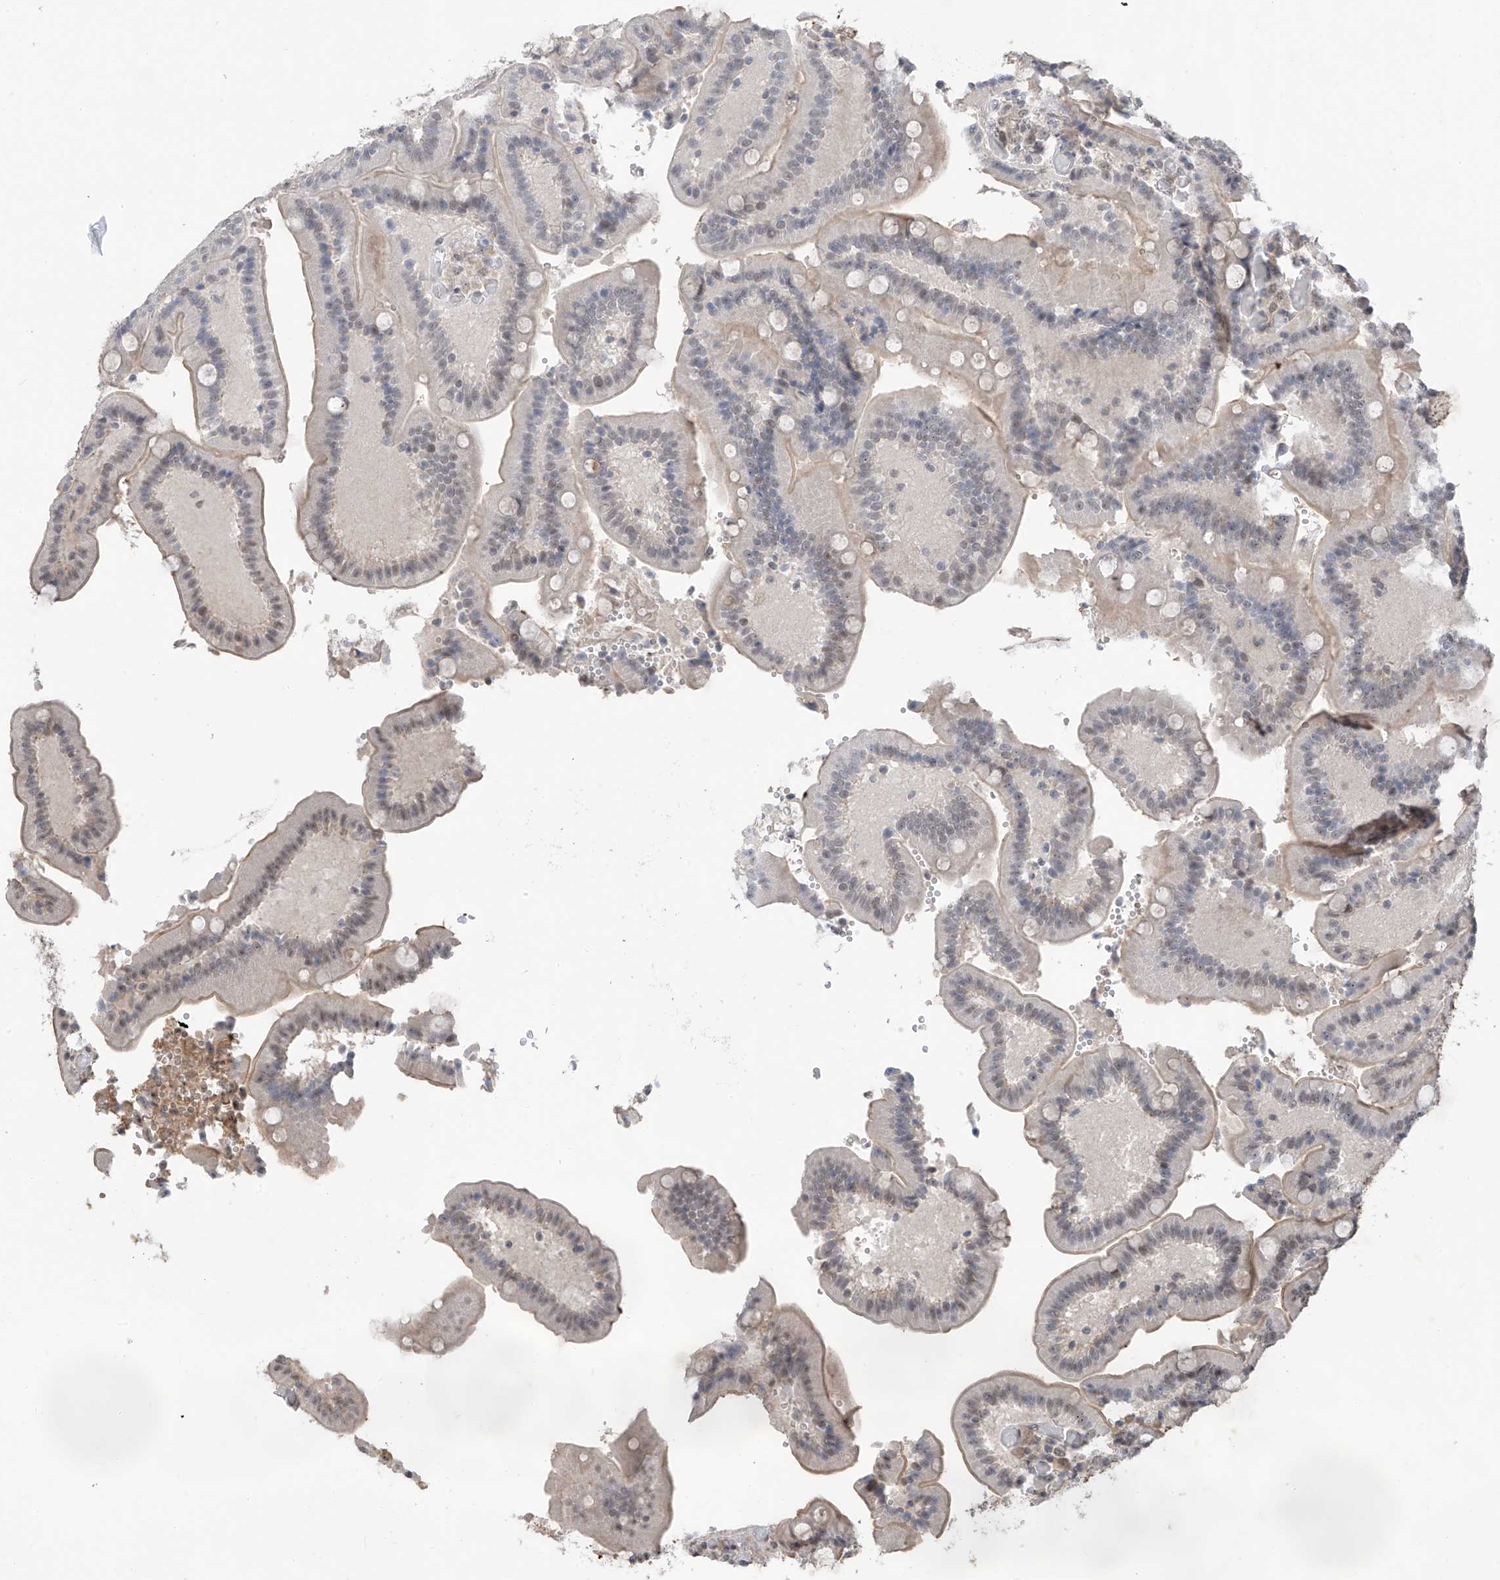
{"staining": {"intensity": "weak", "quantity": "<25%", "location": "nuclear"}, "tissue": "duodenum", "cell_type": "Glandular cells", "image_type": "normal", "snomed": [{"axis": "morphology", "description": "Normal tissue, NOS"}, {"axis": "topography", "description": "Duodenum"}], "caption": "Photomicrograph shows no significant protein positivity in glandular cells of normal duodenum. (DAB IHC visualized using brightfield microscopy, high magnification).", "gene": "C1orf131", "patient": {"sex": "female", "age": 62}}